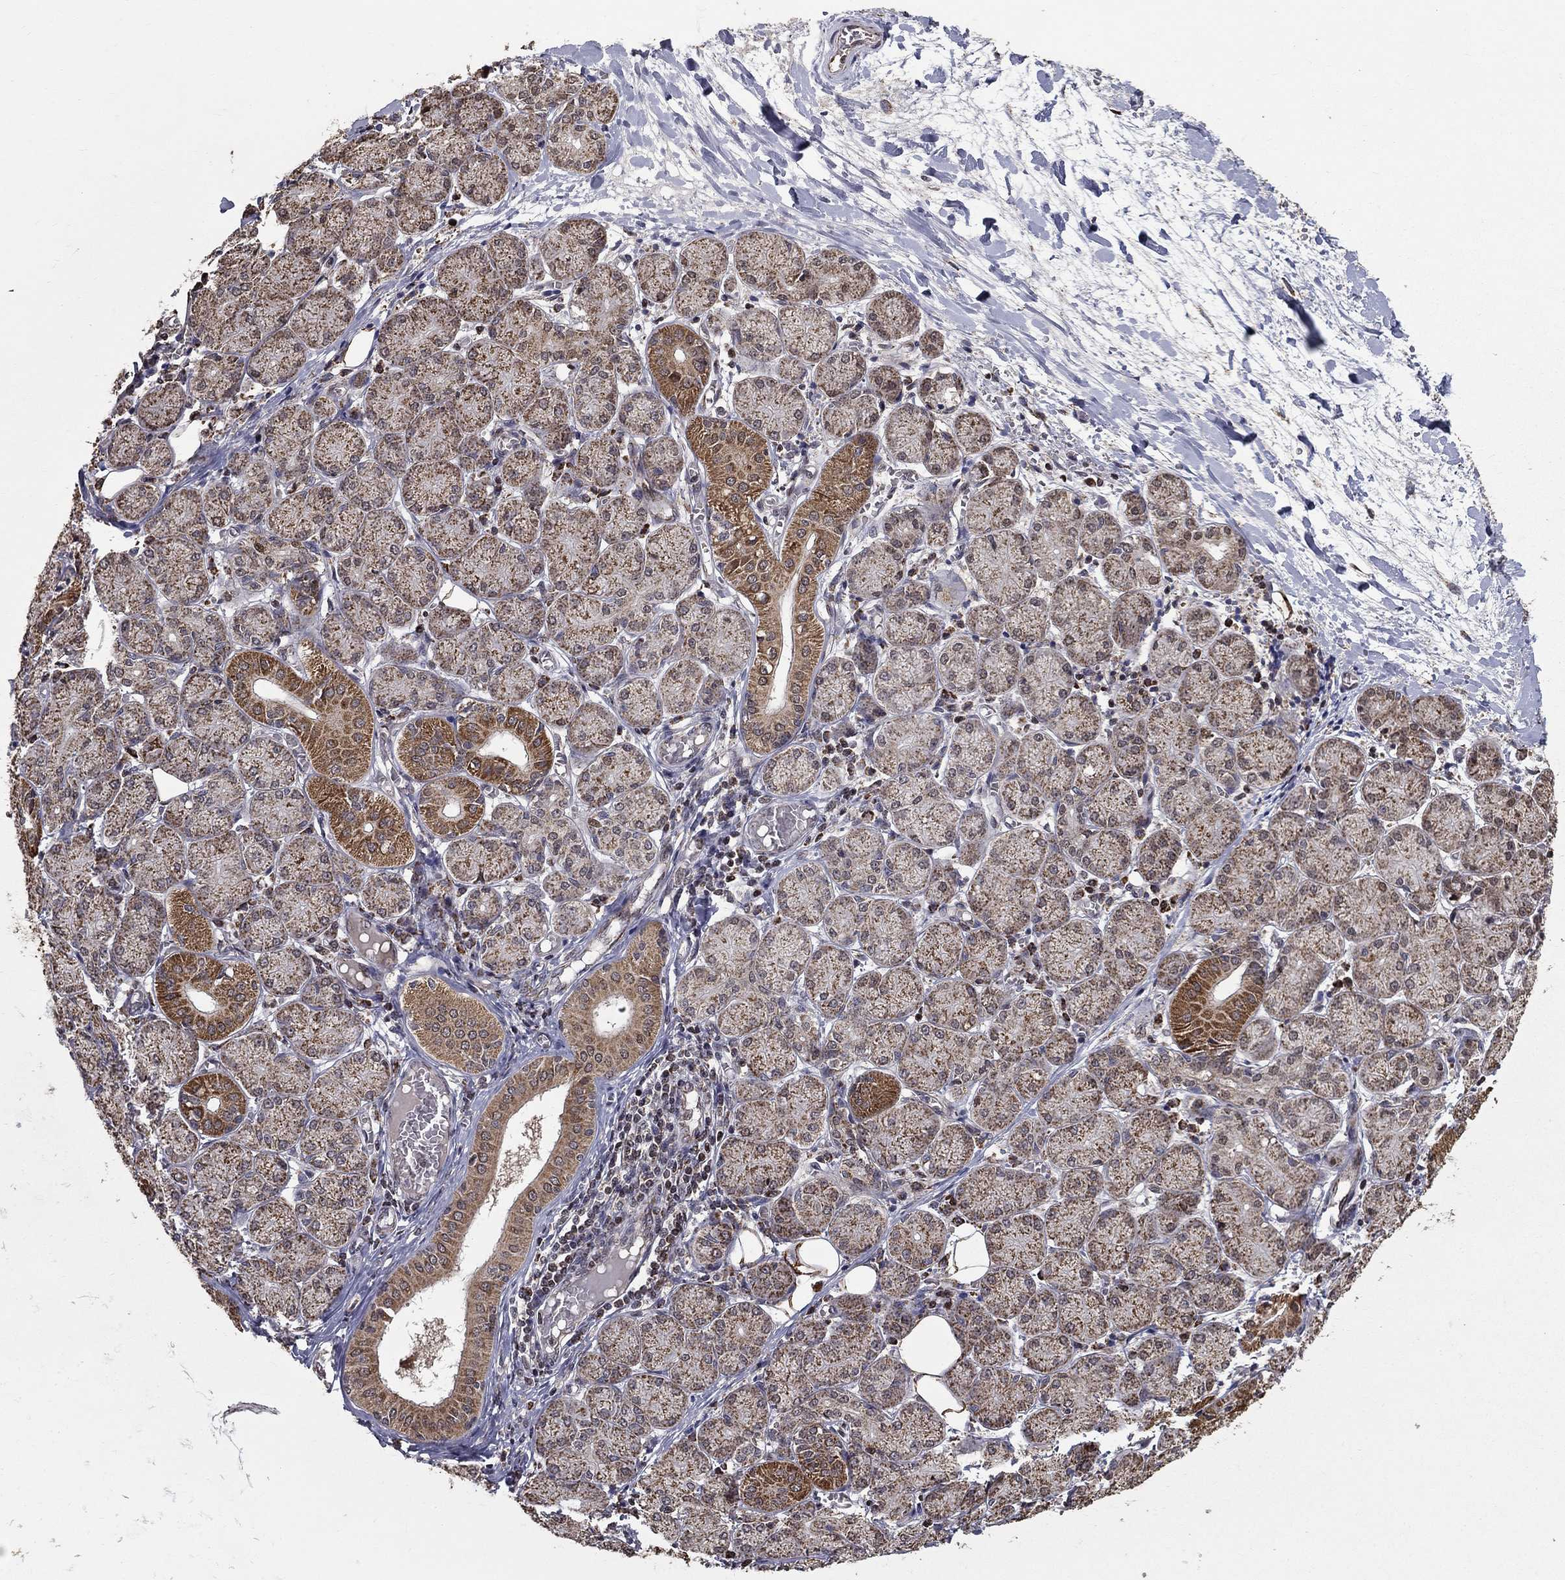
{"staining": {"intensity": "moderate", "quantity": "25%-75%", "location": "cytoplasmic/membranous,nuclear"}, "tissue": "salivary gland", "cell_type": "Glandular cells", "image_type": "normal", "snomed": [{"axis": "morphology", "description": "Normal tissue, NOS"}, {"axis": "topography", "description": "Salivary gland"}, {"axis": "topography", "description": "Peripheral nerve tissue"}], "caption": "Benign salivary gland shows moderate cytoplasmic/membranous,nuclear staining in about 25%-75% of glandular cells, visualized by immunohistochemistry. The protein of interest is shown in brown color, while the nuclei are stained blue.", "gene": "ACOT13", "patient": {"sex": "female", "age": 24}}